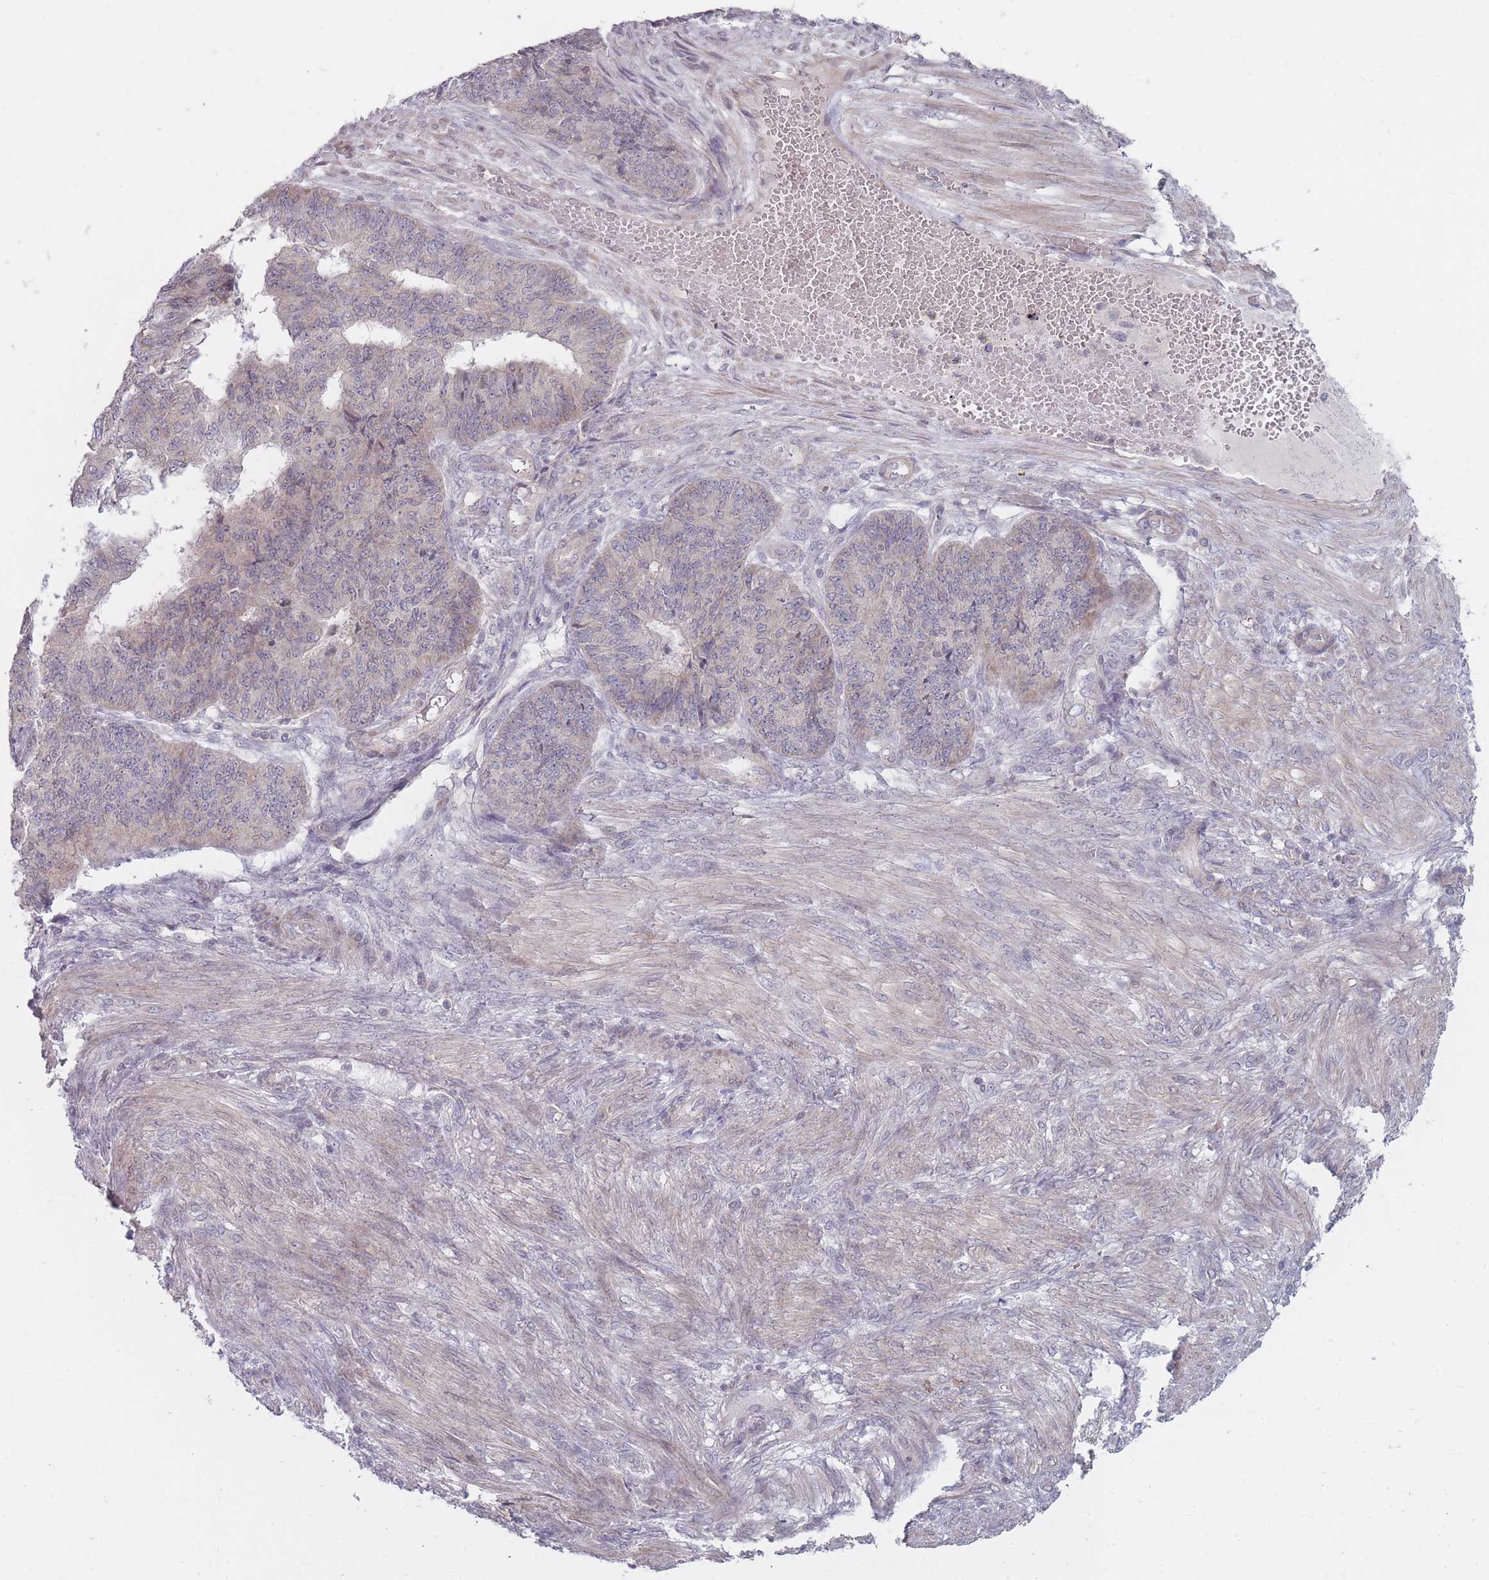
{"staining": {"intensity": "weak", "quantity": "<25%", "location": "nuclear"}, "tissue": "endometrial cancer", "cell_type": "Tumor cells", "image_type": "cancer", "snomed": [{"axis": "morphology", "description": "Adenocarcinoma, NOS"}, {"axis": "topography", "description": "Endometrium"}], "caption": "High magnification brightfield microscopy of adenocarcinoma (endometrial) stained with DAB (3,3'-diaminobenzidine) (brown) and counterstained with hematoxylin (blue): tumor cells show no significant staining.", "gene": "PCDH12", "patient": {"sex": "female", "age": 32}}